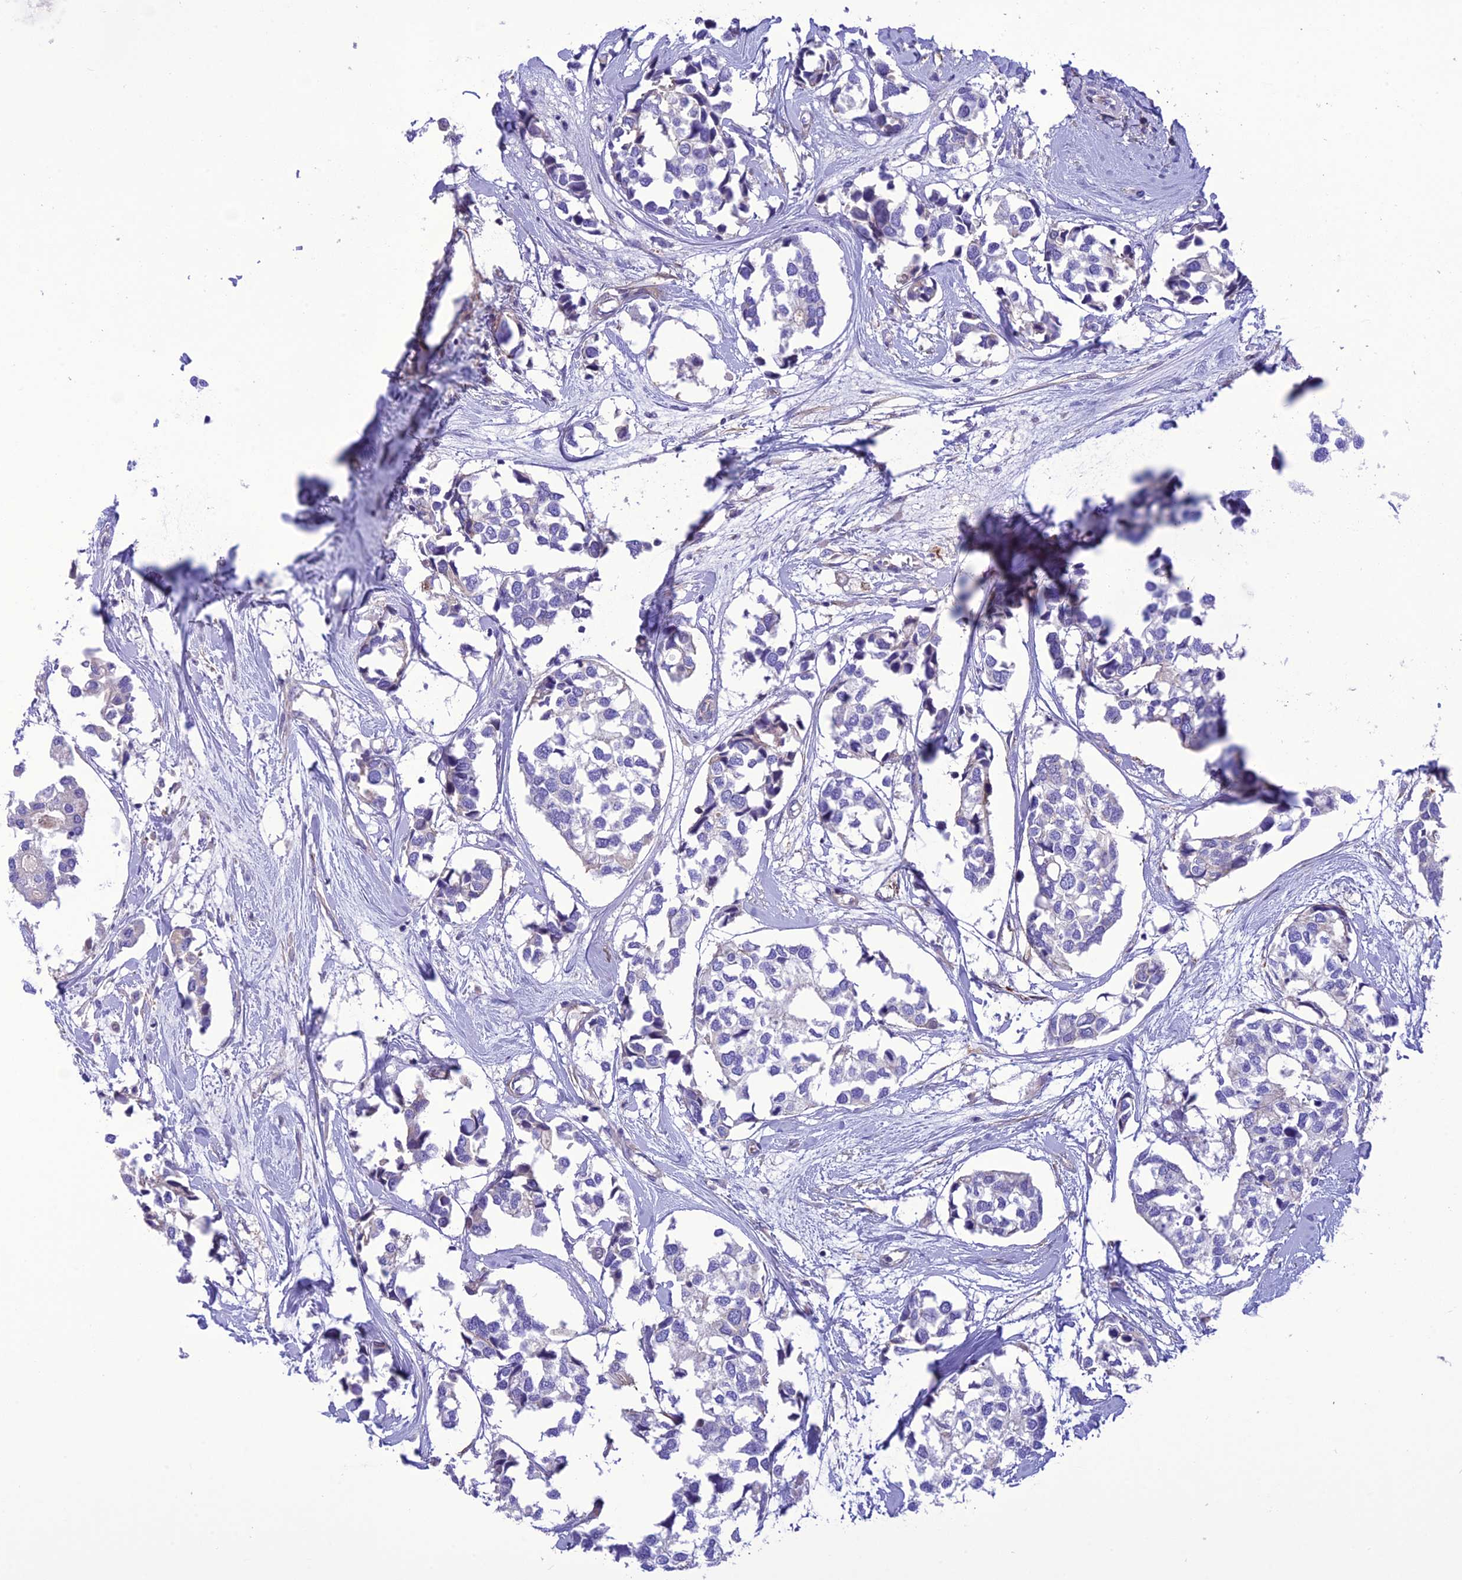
{"staining": {"intensity": "negative", "quantity": "none", "location": "none"}, "tissue": "breast cancer", "cell_type": "Tumor cells", "image_type": "cancer", "snomed": [{"axis": "morphology", "description": "Duct carcinoma"}, {"axis": "topography", "description": "Breast"}], "caption": "Immunohistochemistry micrograph of human breast cancer stained for a protein (brown), which shows no positivity in tumor cells.", "gene": "FRA10AC1", "patient": {"sex": "female", "age": 83}}